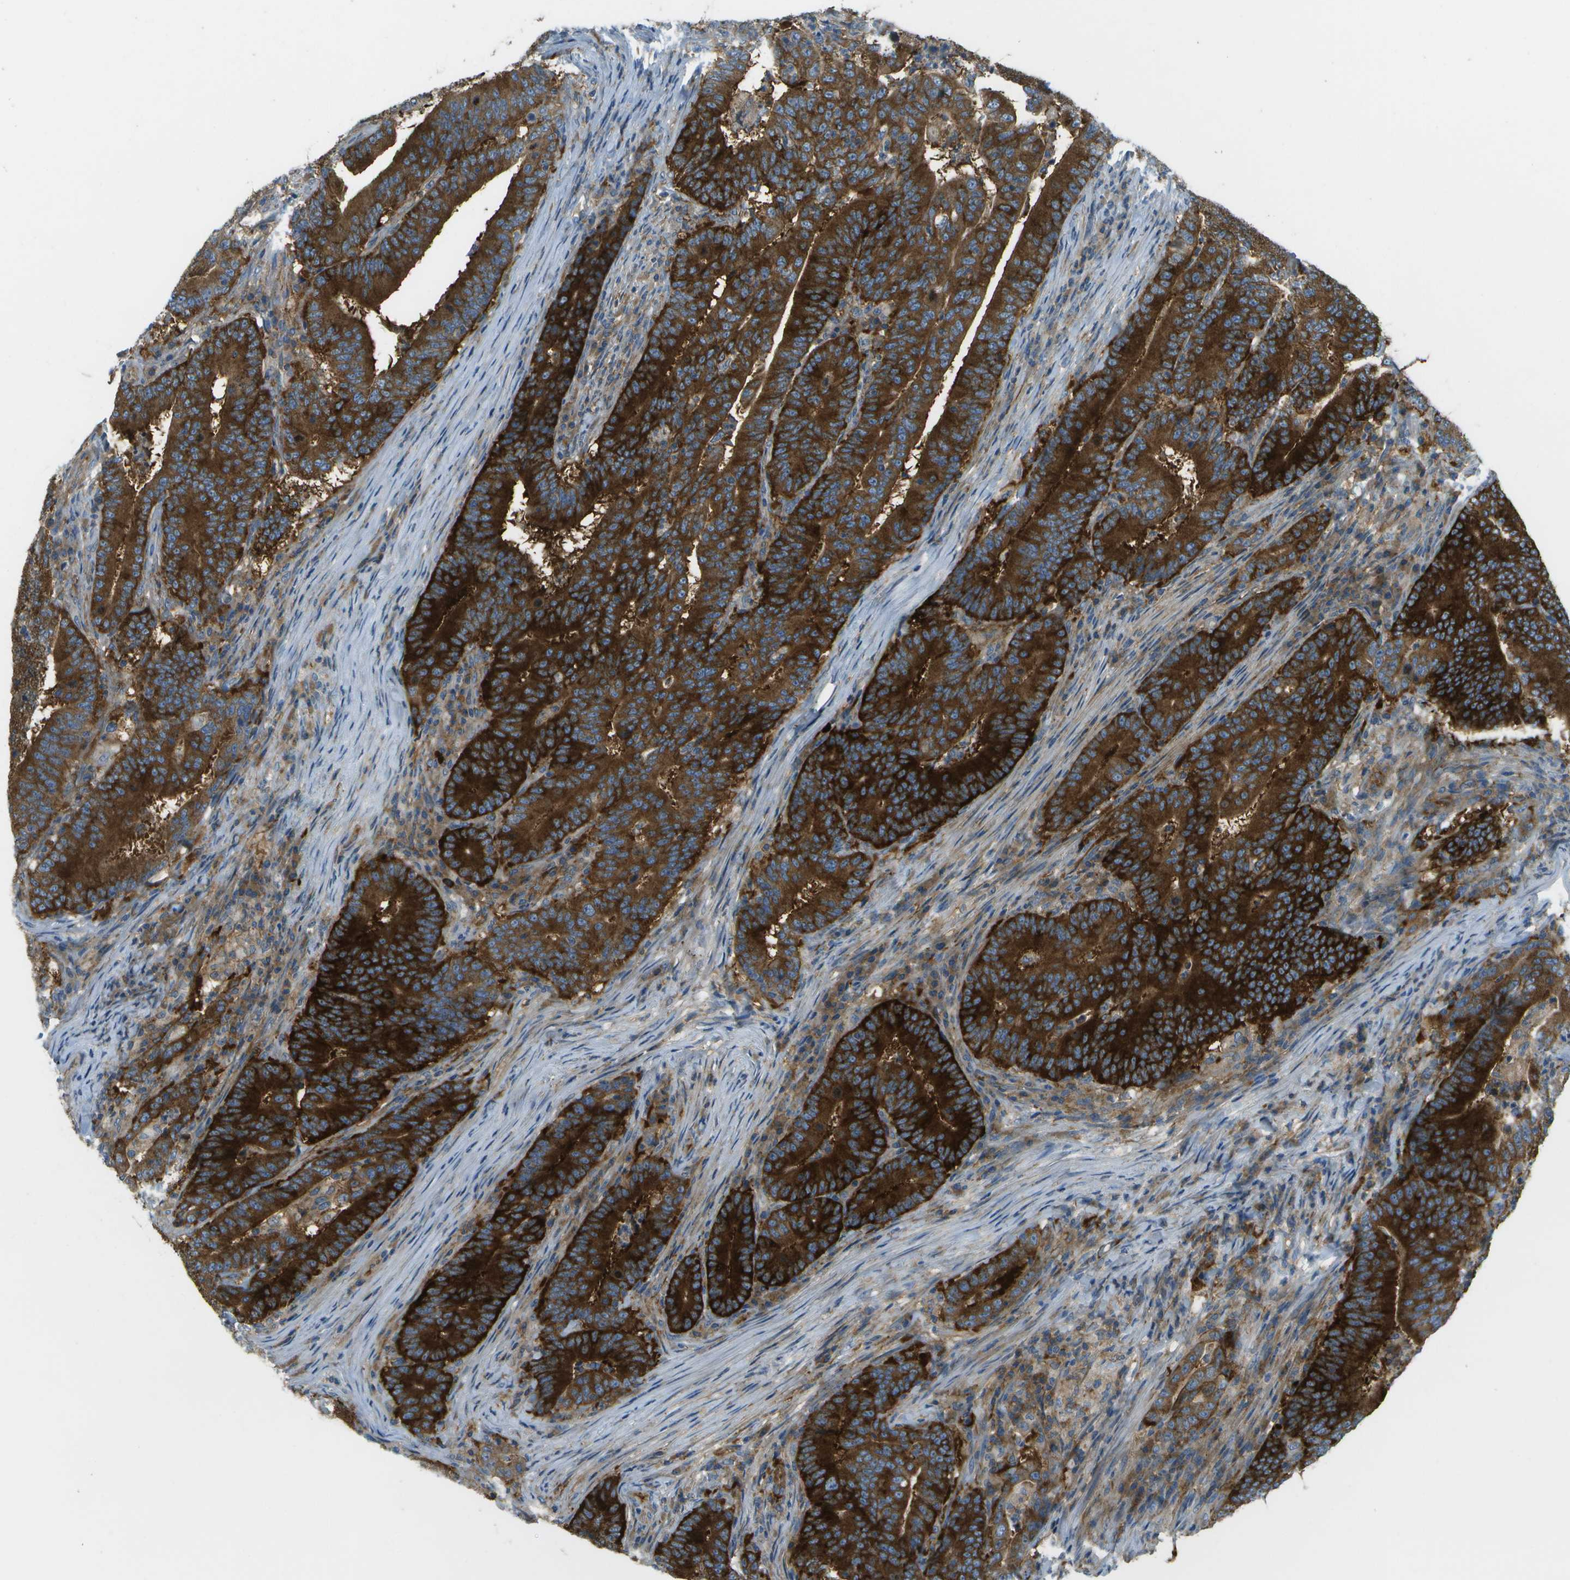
{"staining": {"intensity": "strong", "quantity": ">75%", "location": "cytoplasmic/membranous"}, "tissue": "colorectal cancer", "cell_type": "Tumor cells", "image_type": "cancer", "snomed": [{"axis": "morphology", "description": "Normal tissue, NOS"}, {"axis": "morphology", "description": "Adenocarcinoma, NOS"}, {"axis": "topography", "description": "Colon"}], "caption": "DAB immunohistochemical staining of colorectal cancer shows strong cytoplasmic/membranous protein positivity in approximately >75% of tumor cells. (DAB (3,3'-diaminobenzidine) IHC with brightfield microscopy, high magnification).", "gene": "WNK2", "patient": {"sex": "female", "age": 66}}